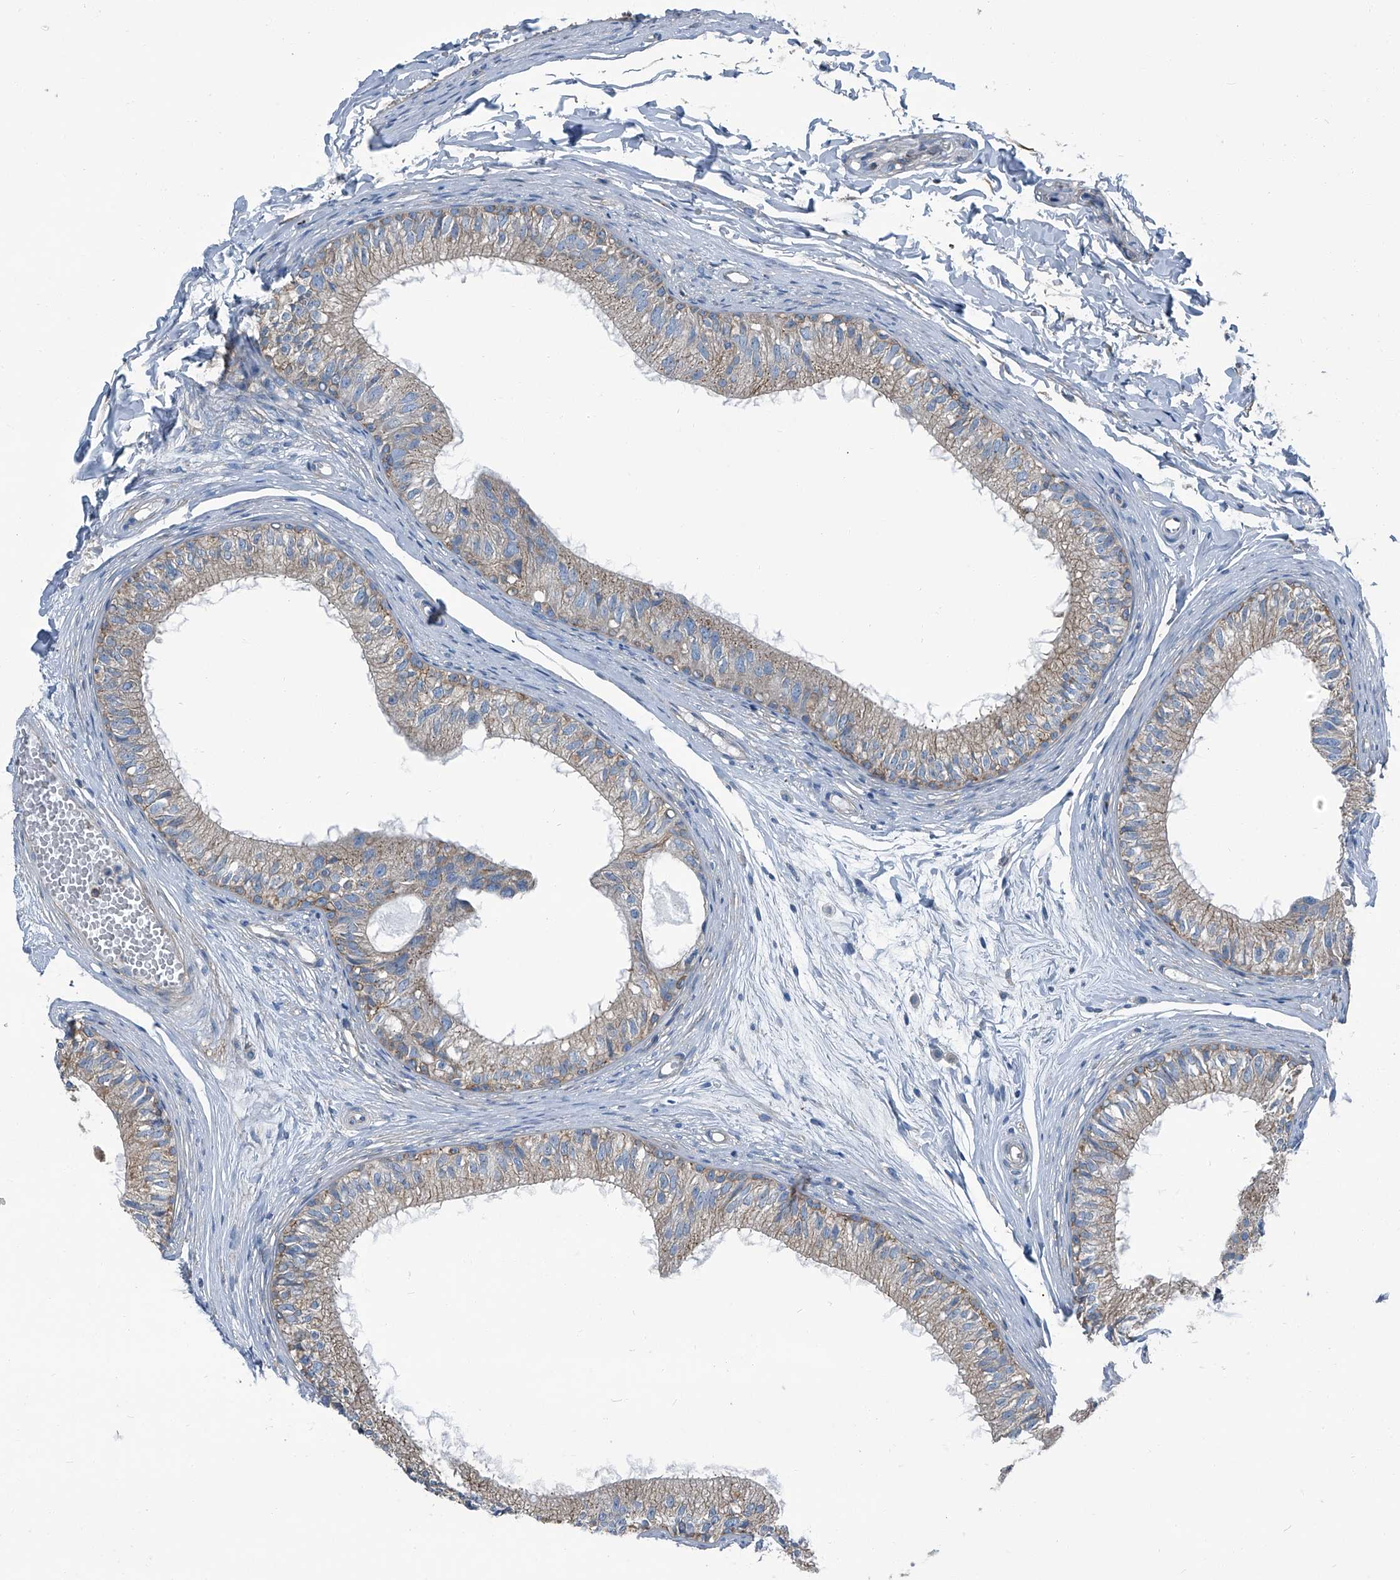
{"staining": {"intensity": "weak", "quantity": "<25%", "location": "cytoplasmic/membranous"}, "tissue": "epididymis", "cell_type": "Glandular cells", "image_type": "normal", "snomed": [{"axis": "morphology", "description": "Normal tissue, NOS"}, {"axis": "morphology", "description": "Seminoma in situ"}, {"axis": "topography", "description": "Testis"}, {"axis": "topography", "description": "Epididymis"}], "caption": "IHC image of normal human epididymis stained for a protein (brown), which reveals no positivity in glandular cells.", "gene": "SEPTIN7", "patient": {"sex": "male", "age": 28}}